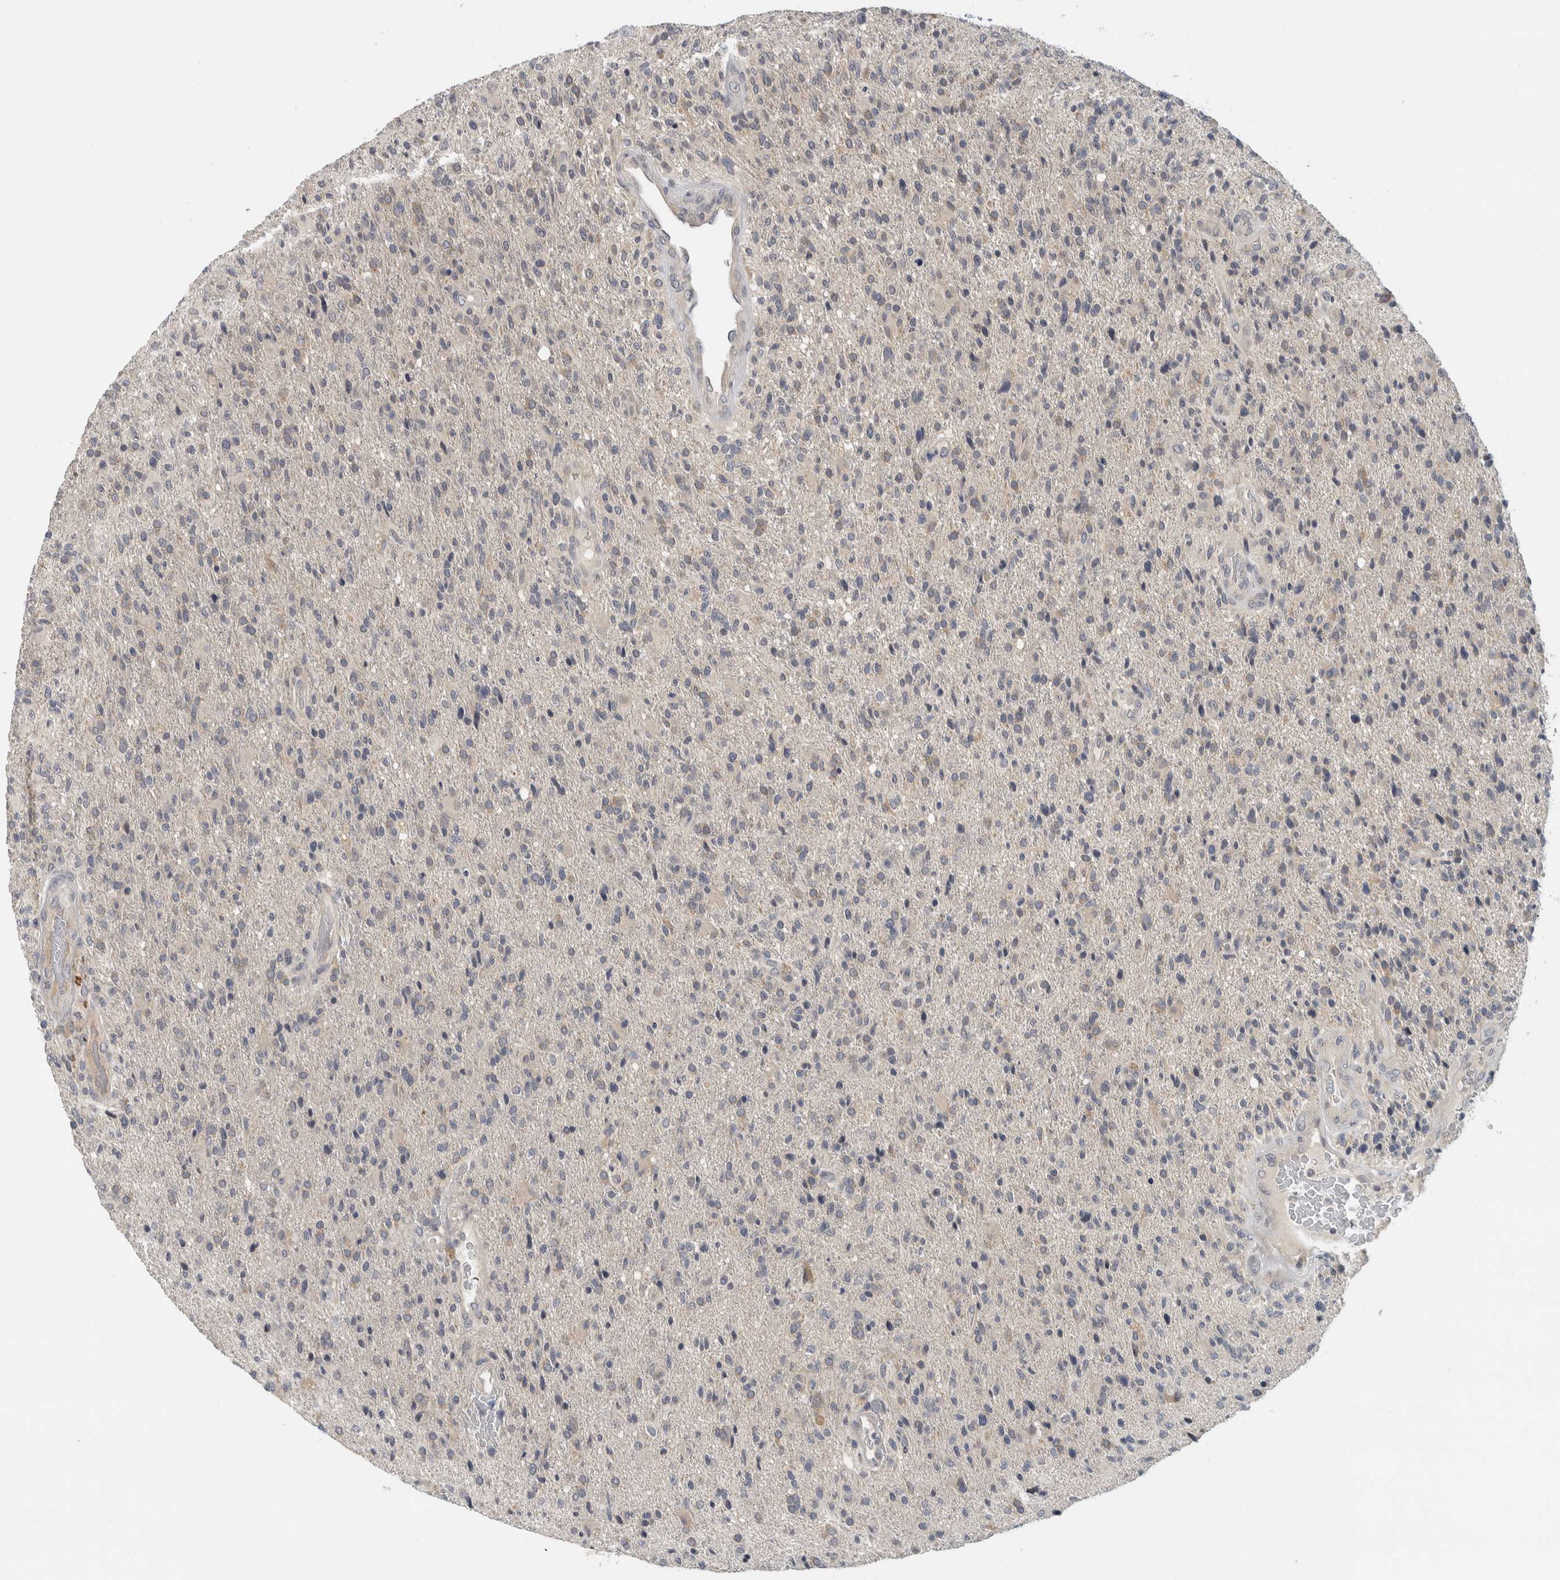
{"staining": {"intensity": "negative", "quantity": "none", "location": "none"}, "tissue": "glioma", "cell_type": "Tumor cells", "image_type": "cancer", "snomed": [{"axis": "morphology", "description": "Glioma, malignant, High grade"}, {"axis": "topography", "description": "Brain"}], "caption": "Immunohistochemistry (IHC) of human glioma displays no expression in tumor cells. (DAB immunohistochemistry (IHC) with hematoxylin counter stain).", "gene": "AFP", "patient": {"sex": "male", "age": 72}}